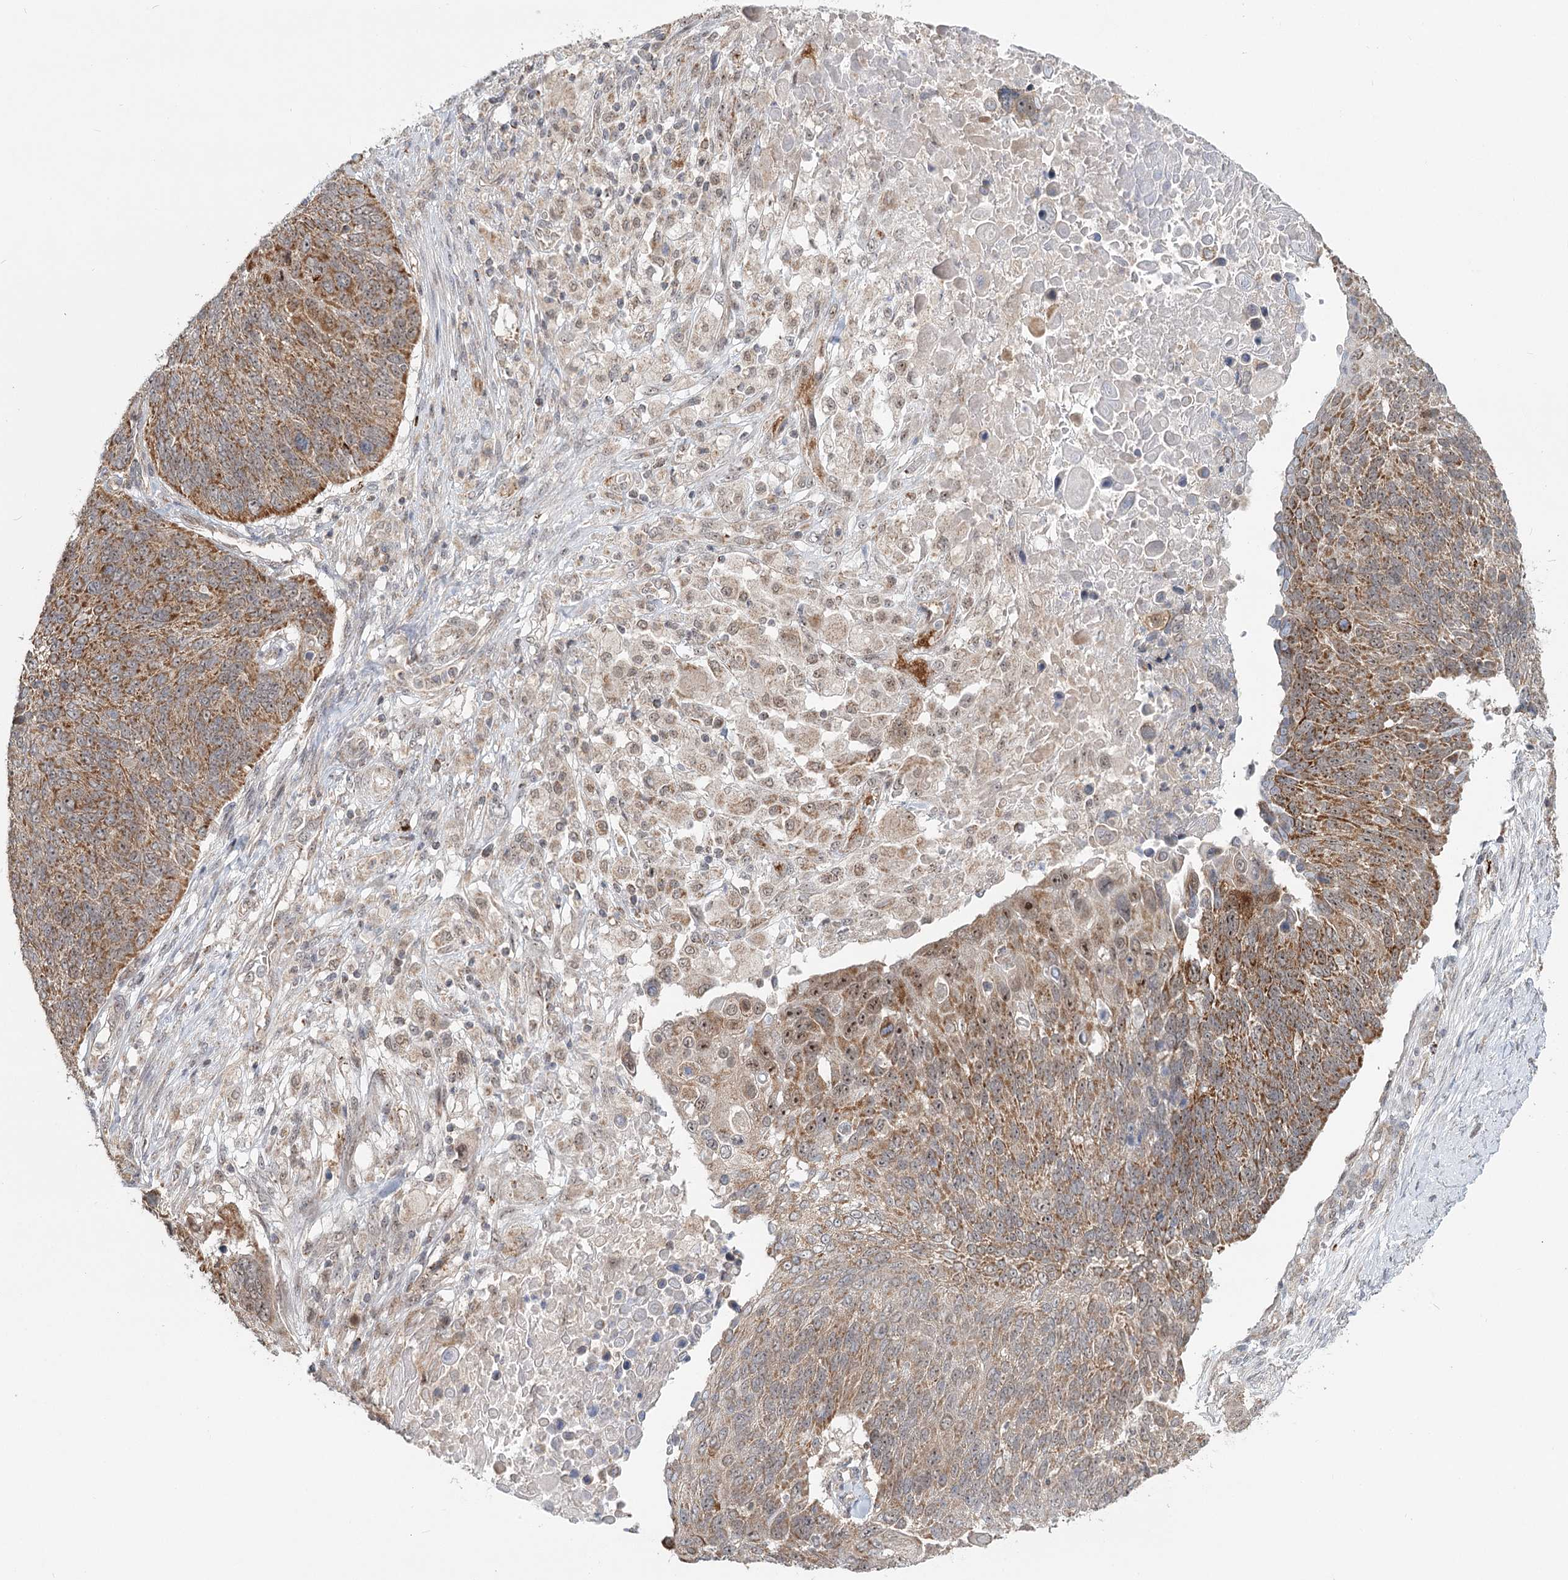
{"staining": {"intensity": "moderate", "quantity": ">75%", "location": "cytoplasmic/membranous,nuclear"}, "tissue": "lung cancer", "cell_type": "Tumor cells", "image_type": "cancer", "snomed": [{"axis": "morphology", "description": "Squamous cell carcinoma, NOS"}, {"axis": "topography", "description": "Lung"}], "caption": "A high-resolution histopathology image shows IHC staining of squamous cell carcinoma (lung), which demonstrates moderate cytoplasmic/membranous and nuclear expression in approximately >75% of tumor cells. Nuclei are stained in blue.", "gene": "RTN4IP1", "patient": {"sex": "male", "age": 66}}